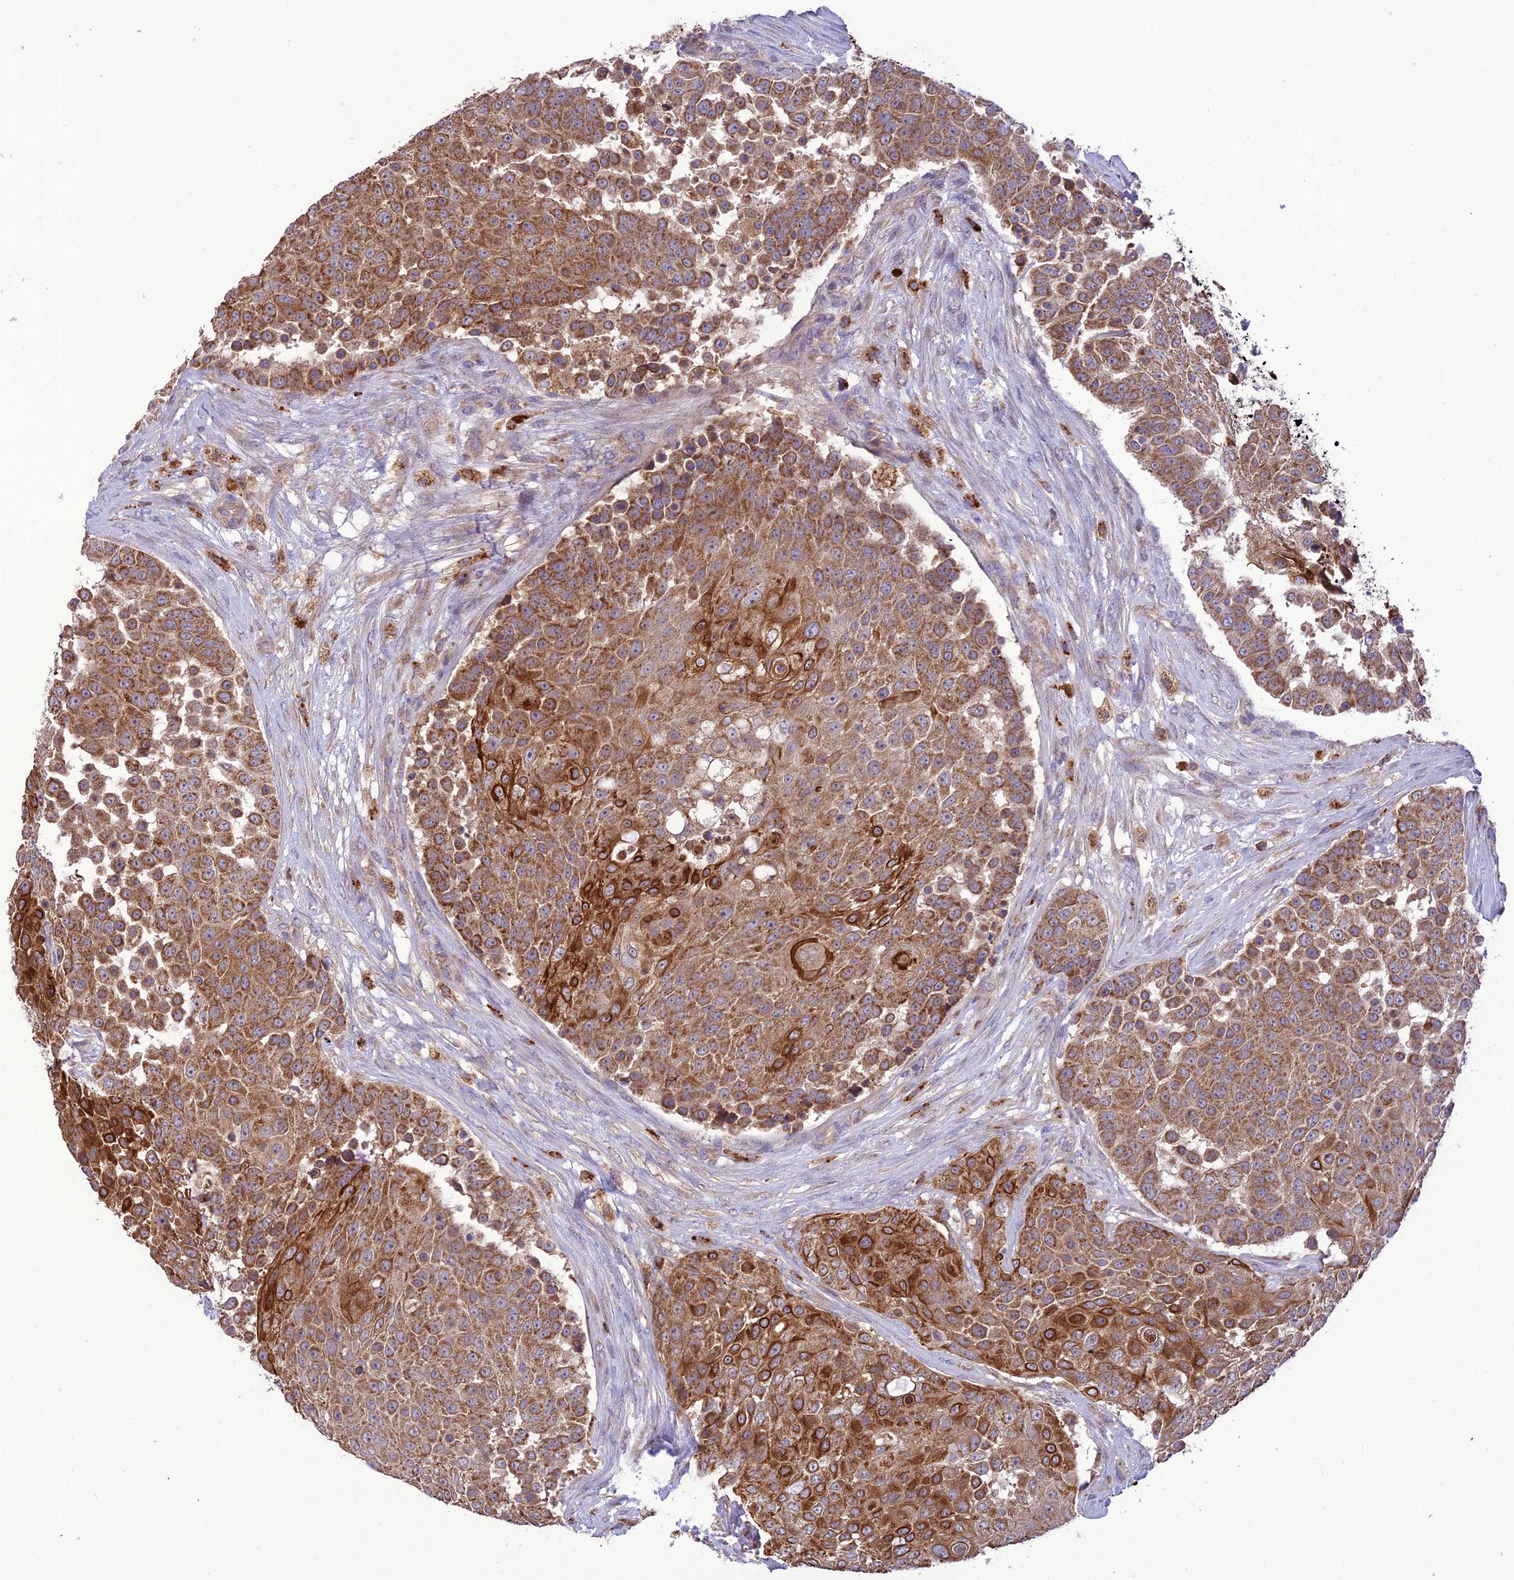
{"staining": {"intensity": "strong", "quantity": "25%-75%", "location": "cytoplasmic/membranous"}, "tissue": "urothelial cancer", "cell_type": "Tumor cells", "image_type": "cancer", "snomed": [{"axis": "morphology", "description": "Urothelial carcinoma, High grade"}, {"axis": "topography", "description": "Urinary bladder"}], "caption": "This image reveals IHC staining of high-grade urothelial carcinoma, with high strong cytoplasmic/membranous expression in approximately 25%-75% of tumor cells.", "gene": "NDUFAF1", "patient": {"sex": "female", "age": 63}}